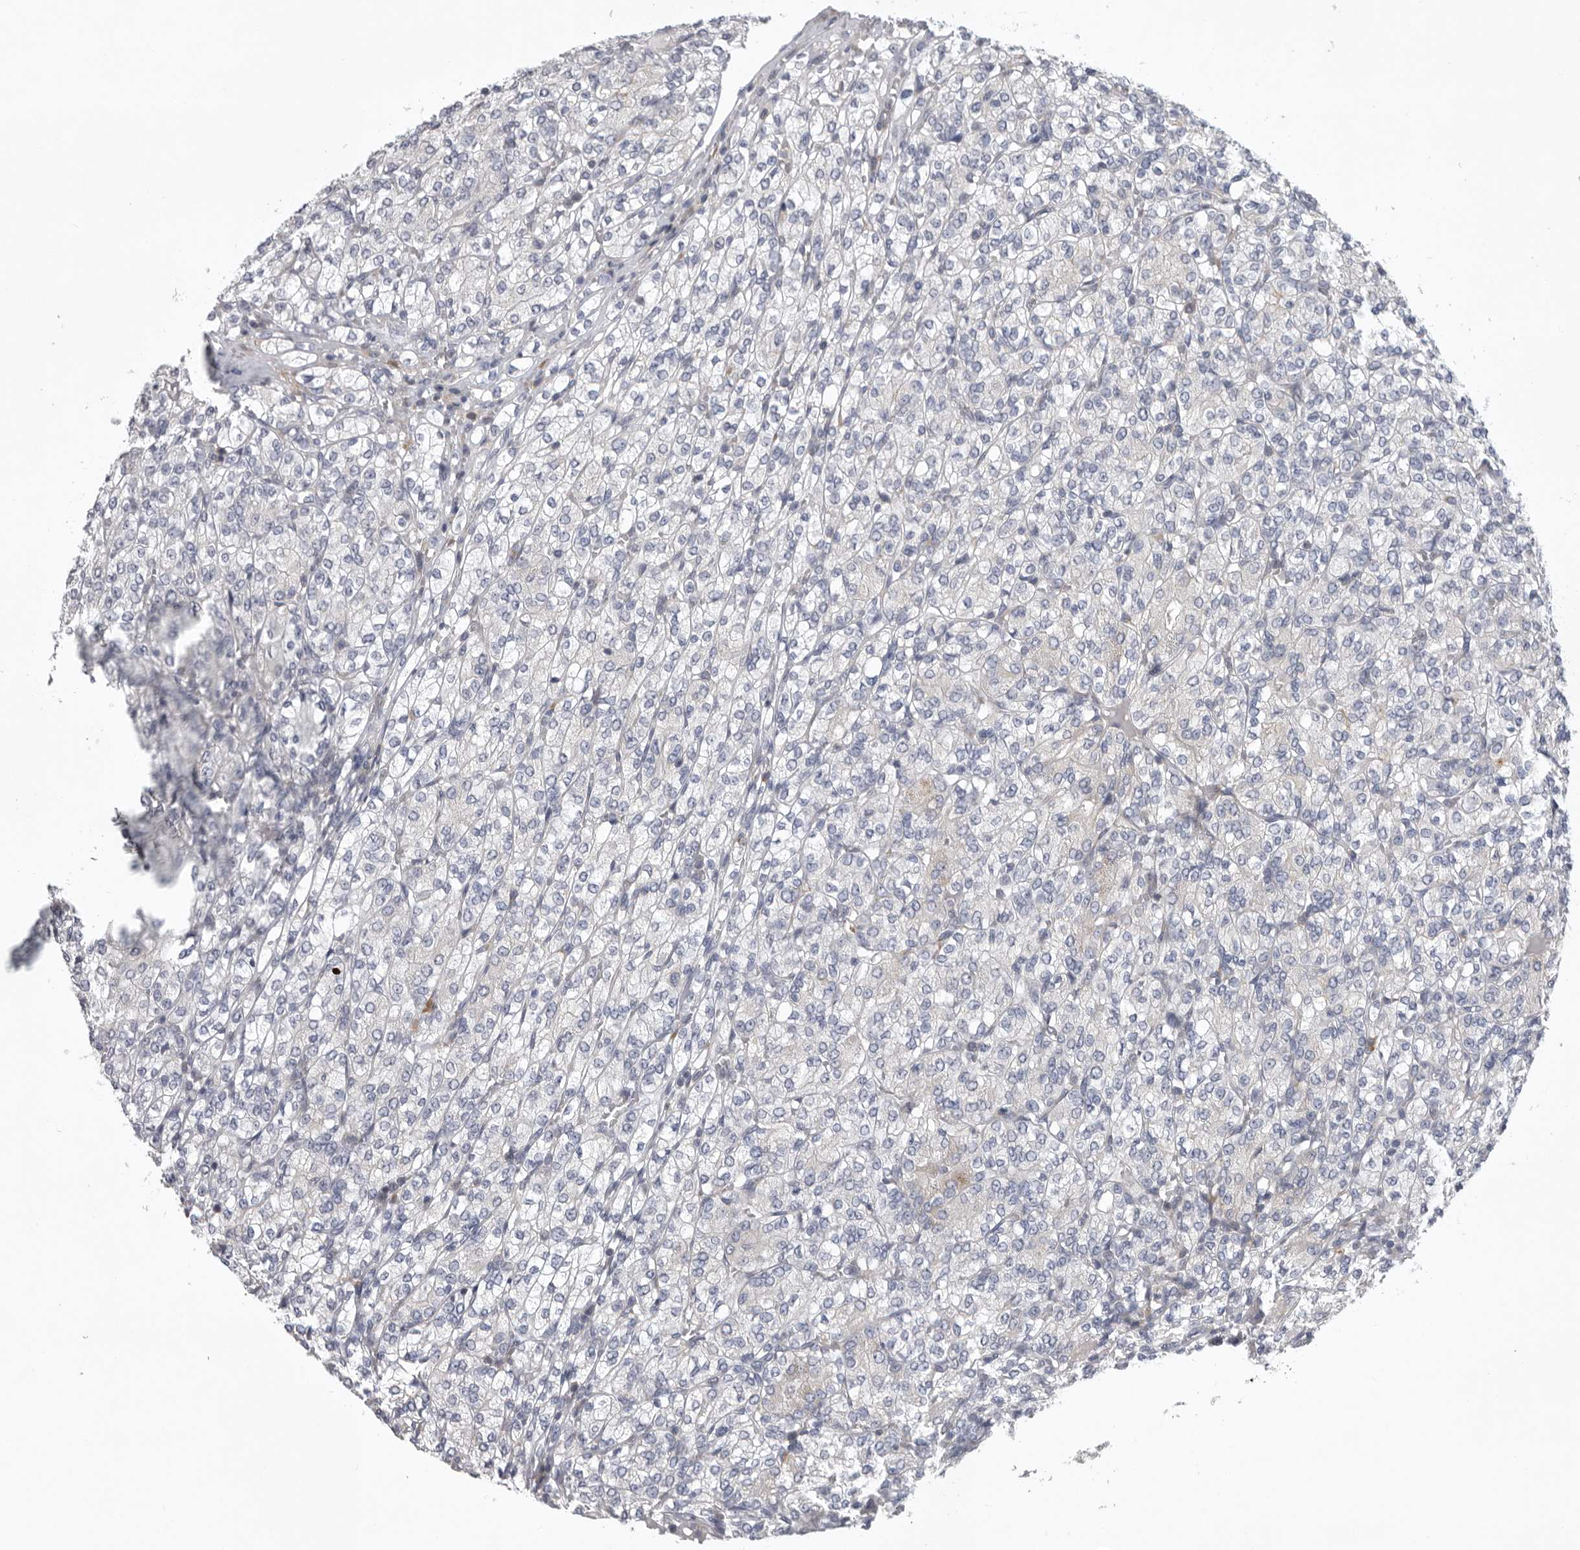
{"staining": {"intensity": "negative", "quantity": "none", "location": "none"}, "tissue": "renal cancer", "cell_type": "Tumor cells", "image_type": "cancer", "snomed": [{"axis": "morphology", "description": "Adenocarcinoma, NOS"}, {"axis": "topography", "description": "Kidney"}], "caption": "This micrograph is of adenocarcinoma (renal) stained with immunohistochemistry (IHC) to label a protein in brown with the nuclei are counter-stained blue. There is no expression in tumor cells.", "gene": "USP24", "patient": {"sex": "male", "age": 77}}